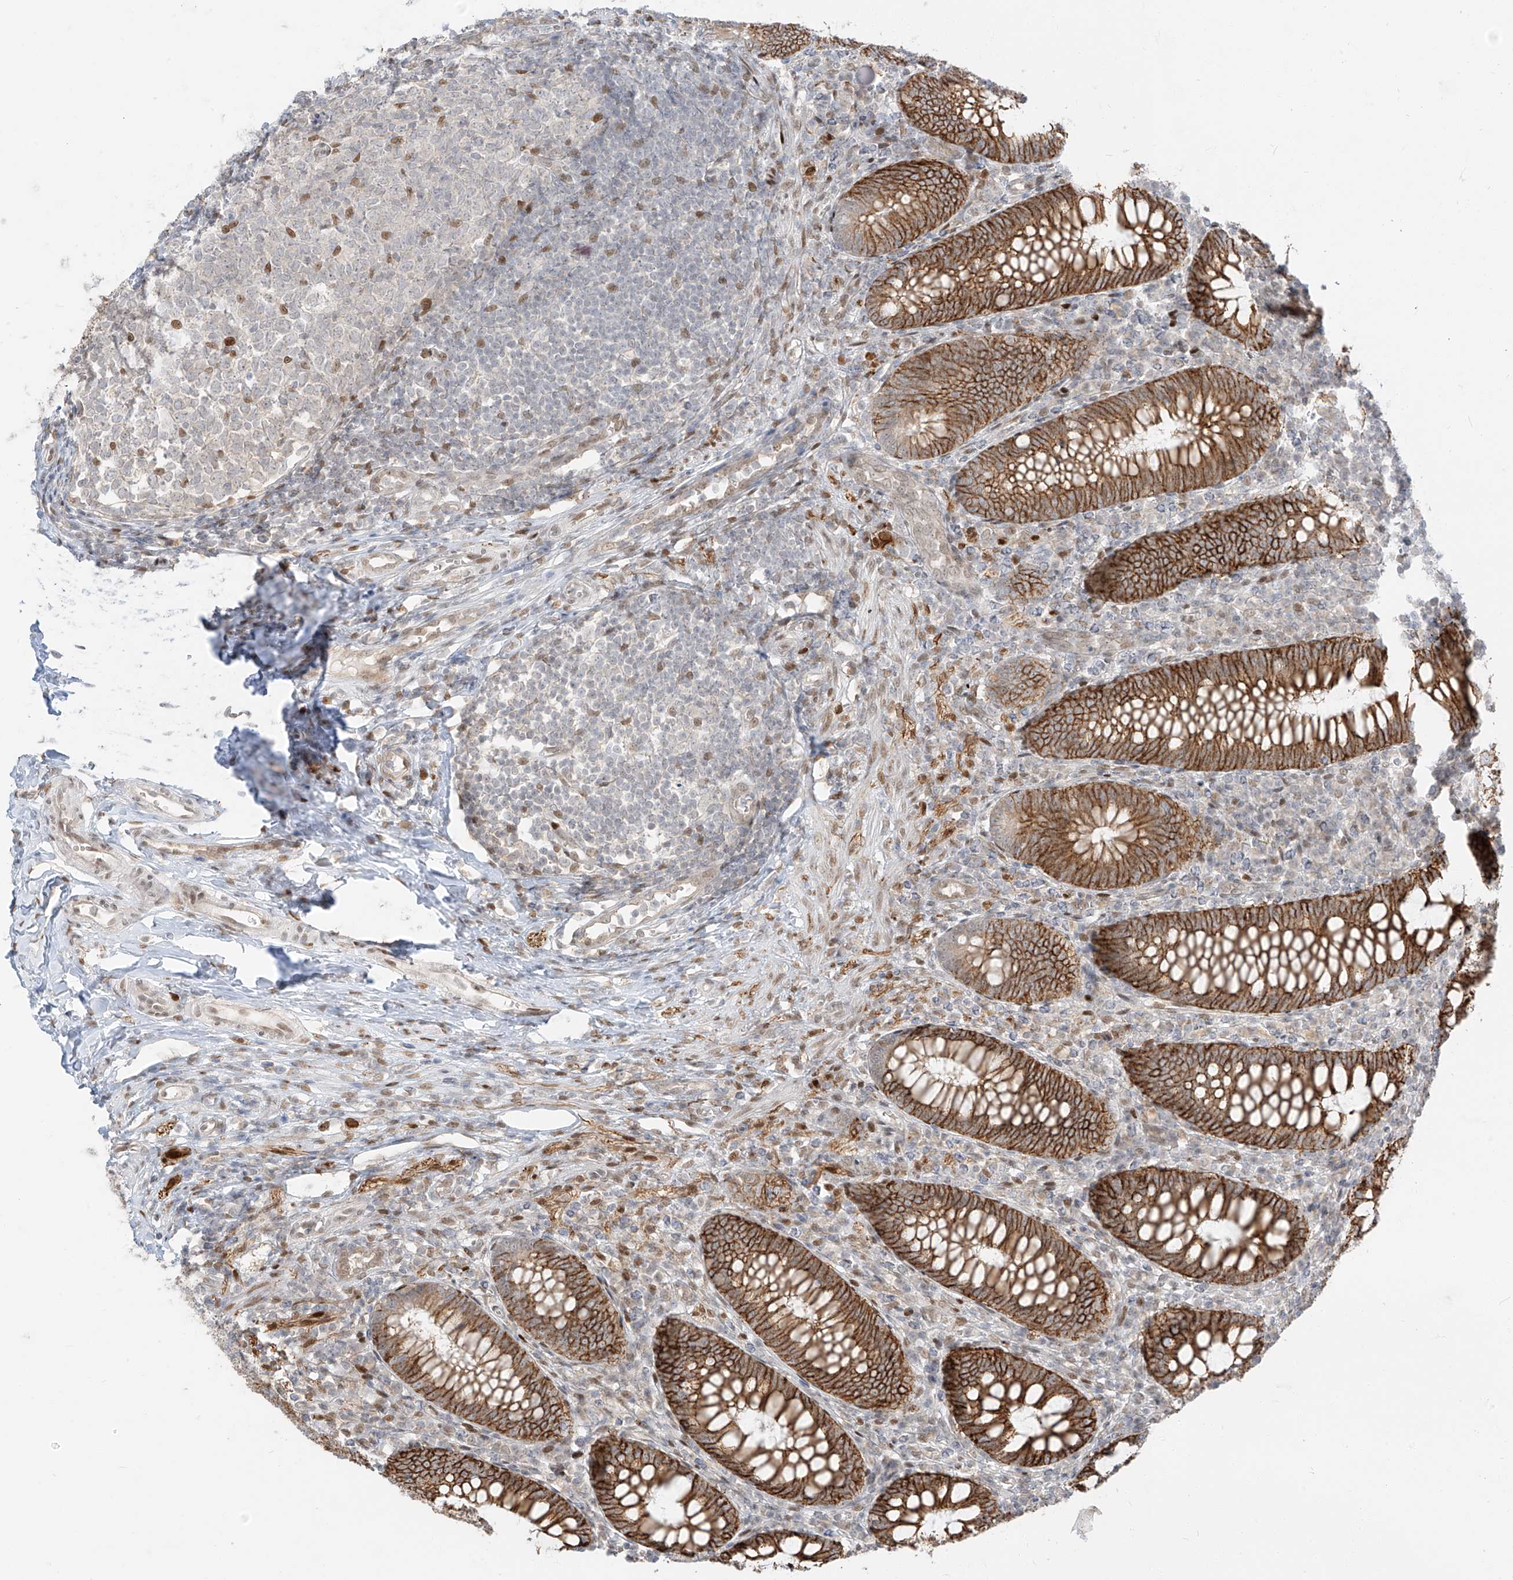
{"staining": {"intensity": "strong", "quantity": ">75%", "location": "cytoplasmic/membranous"}, "tissue": "appendix", "cell_type": "Glandular cells", "image_type": "normal", "snomed": [{"axis": "morphology", "description": "Normal tissue, NOS"}, {"axis": "topography", "description": "Appendix"}], "caption": "Approximately >75% of glandular cells in normal human appendix display strong cytoplasmic/membranous protein positivity as visualized by brown immunohistochemical staining.", "gene": "ZNF774", "patient": {"sex": "male", "age": 14}}